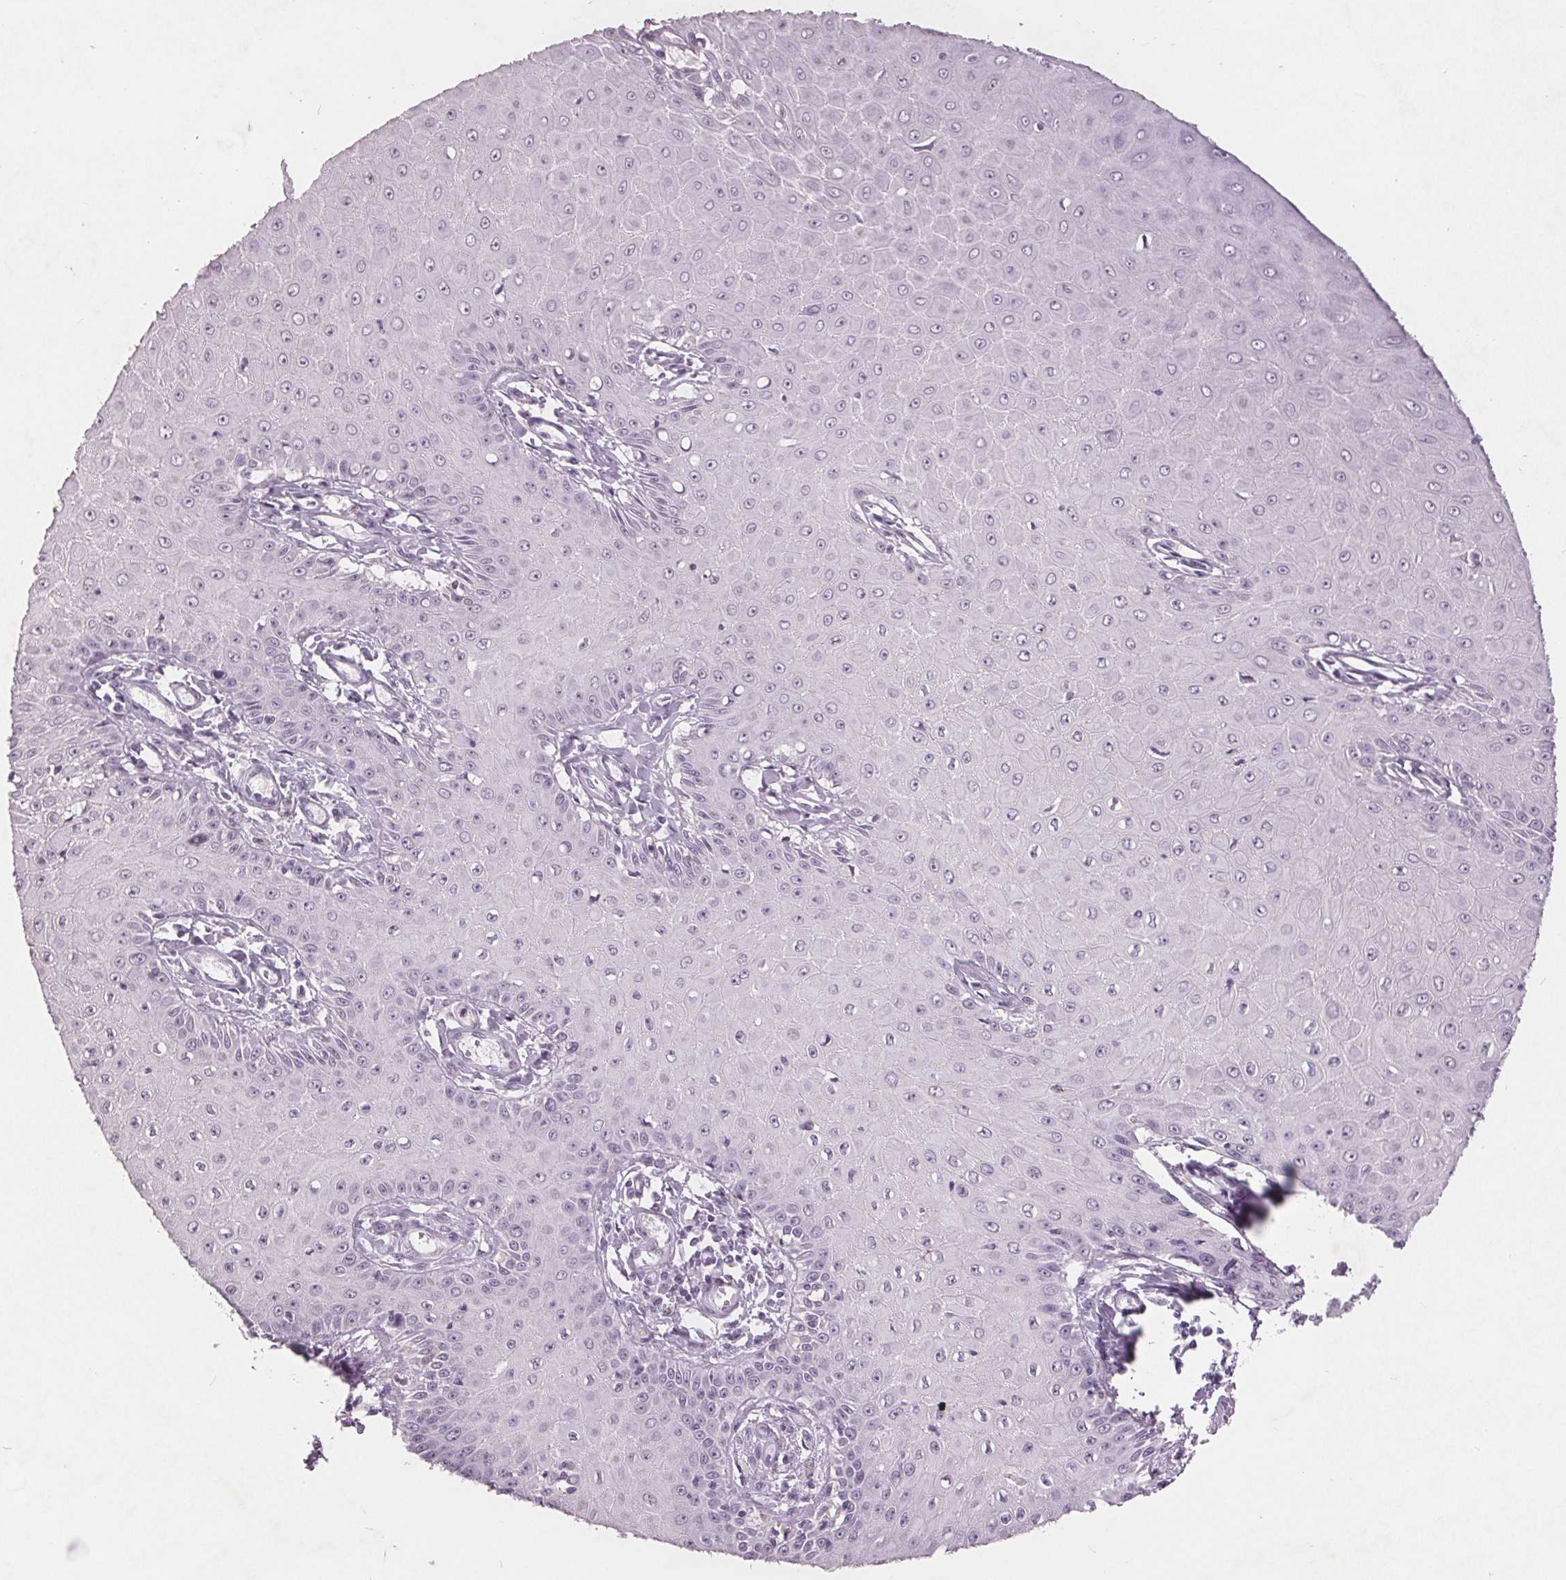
{"staining": {"intensity": "negative", "quantity": "none", "location": "none"}, "tissue": "skin cancer", "cell_type": "Tumor cells", "image_type": "cancer", "snomed": [{"axis": "morphology", "description": "Squamous cell carcinoma, NOS"}, {"axis": "topography", "description": "Skin"}], "caption": "Immunohistochemistry (IHC) of skin cancer (squamous cell carcinoma) displays no staining in tumor cells. (Immunohistochemistry, brightfield microscopy, high magnification).", "gene": "PTPN14", "patient": {"sex": "male", "age": 70}}